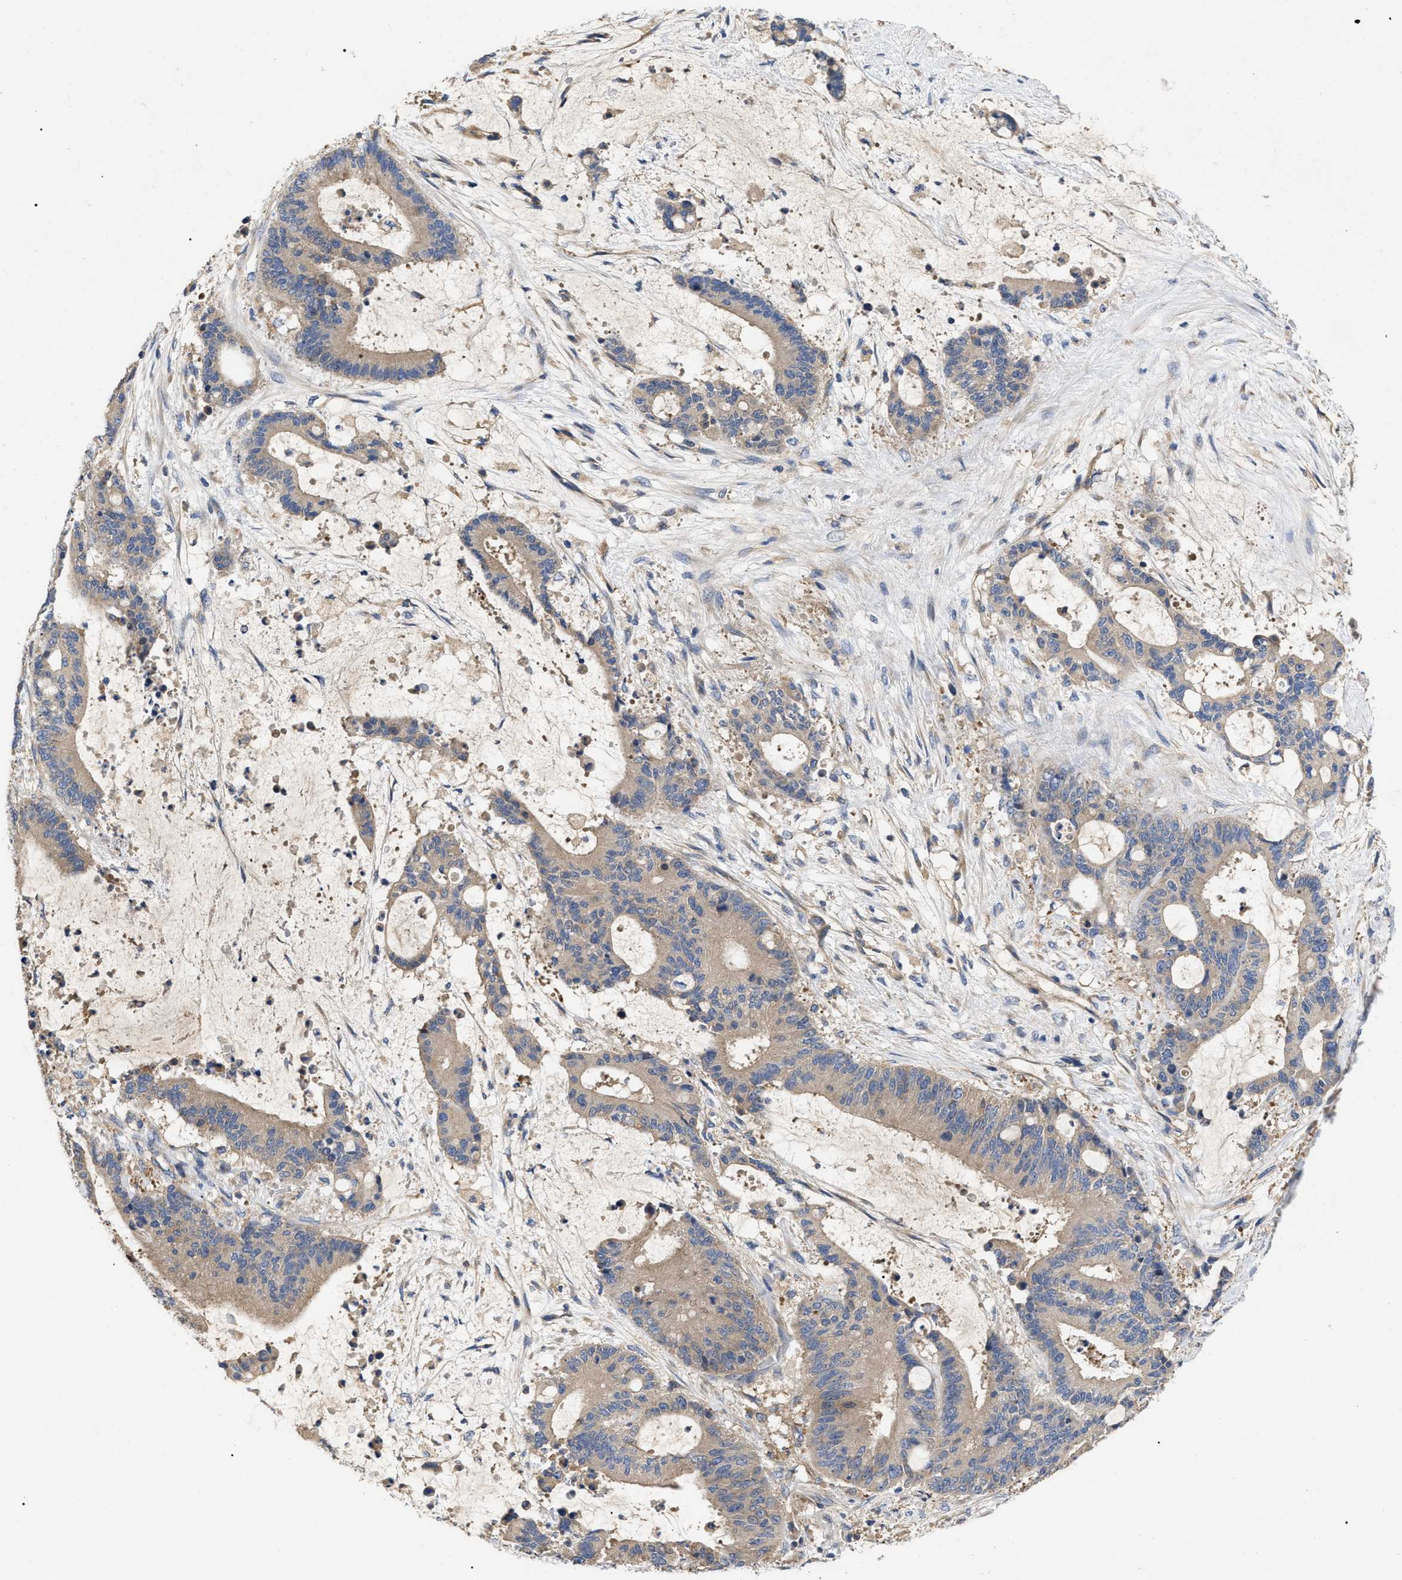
{"staining": {"intensity": "weak", "quantity": "25%-75%", "location": "cytoplasmic/membranous"}, "tissue": "liver cancer", "cell_type": "Tumor cells", "image_type": "cancer", "snomed": [{"axis": "morphology", "description": "Normal tissue, NOS"}, {"axis": "morphology", "description": "Cholangiocarcinoma"}, {"axis": "topography", "description": "Liver"}, {"axis": "topography", "description": "Peripheral nerve tissue"}], "caption": "The micrograph demonstrates immunohistochemical staining of liver cancer (cholangiocarcinoma). There is weak cytoplasmic/membranous staining is seen in approximately 25%-75% of tumor cells.", "gene": "RAP1GDS1", "patient": {"sex": "female", "age": 73}}